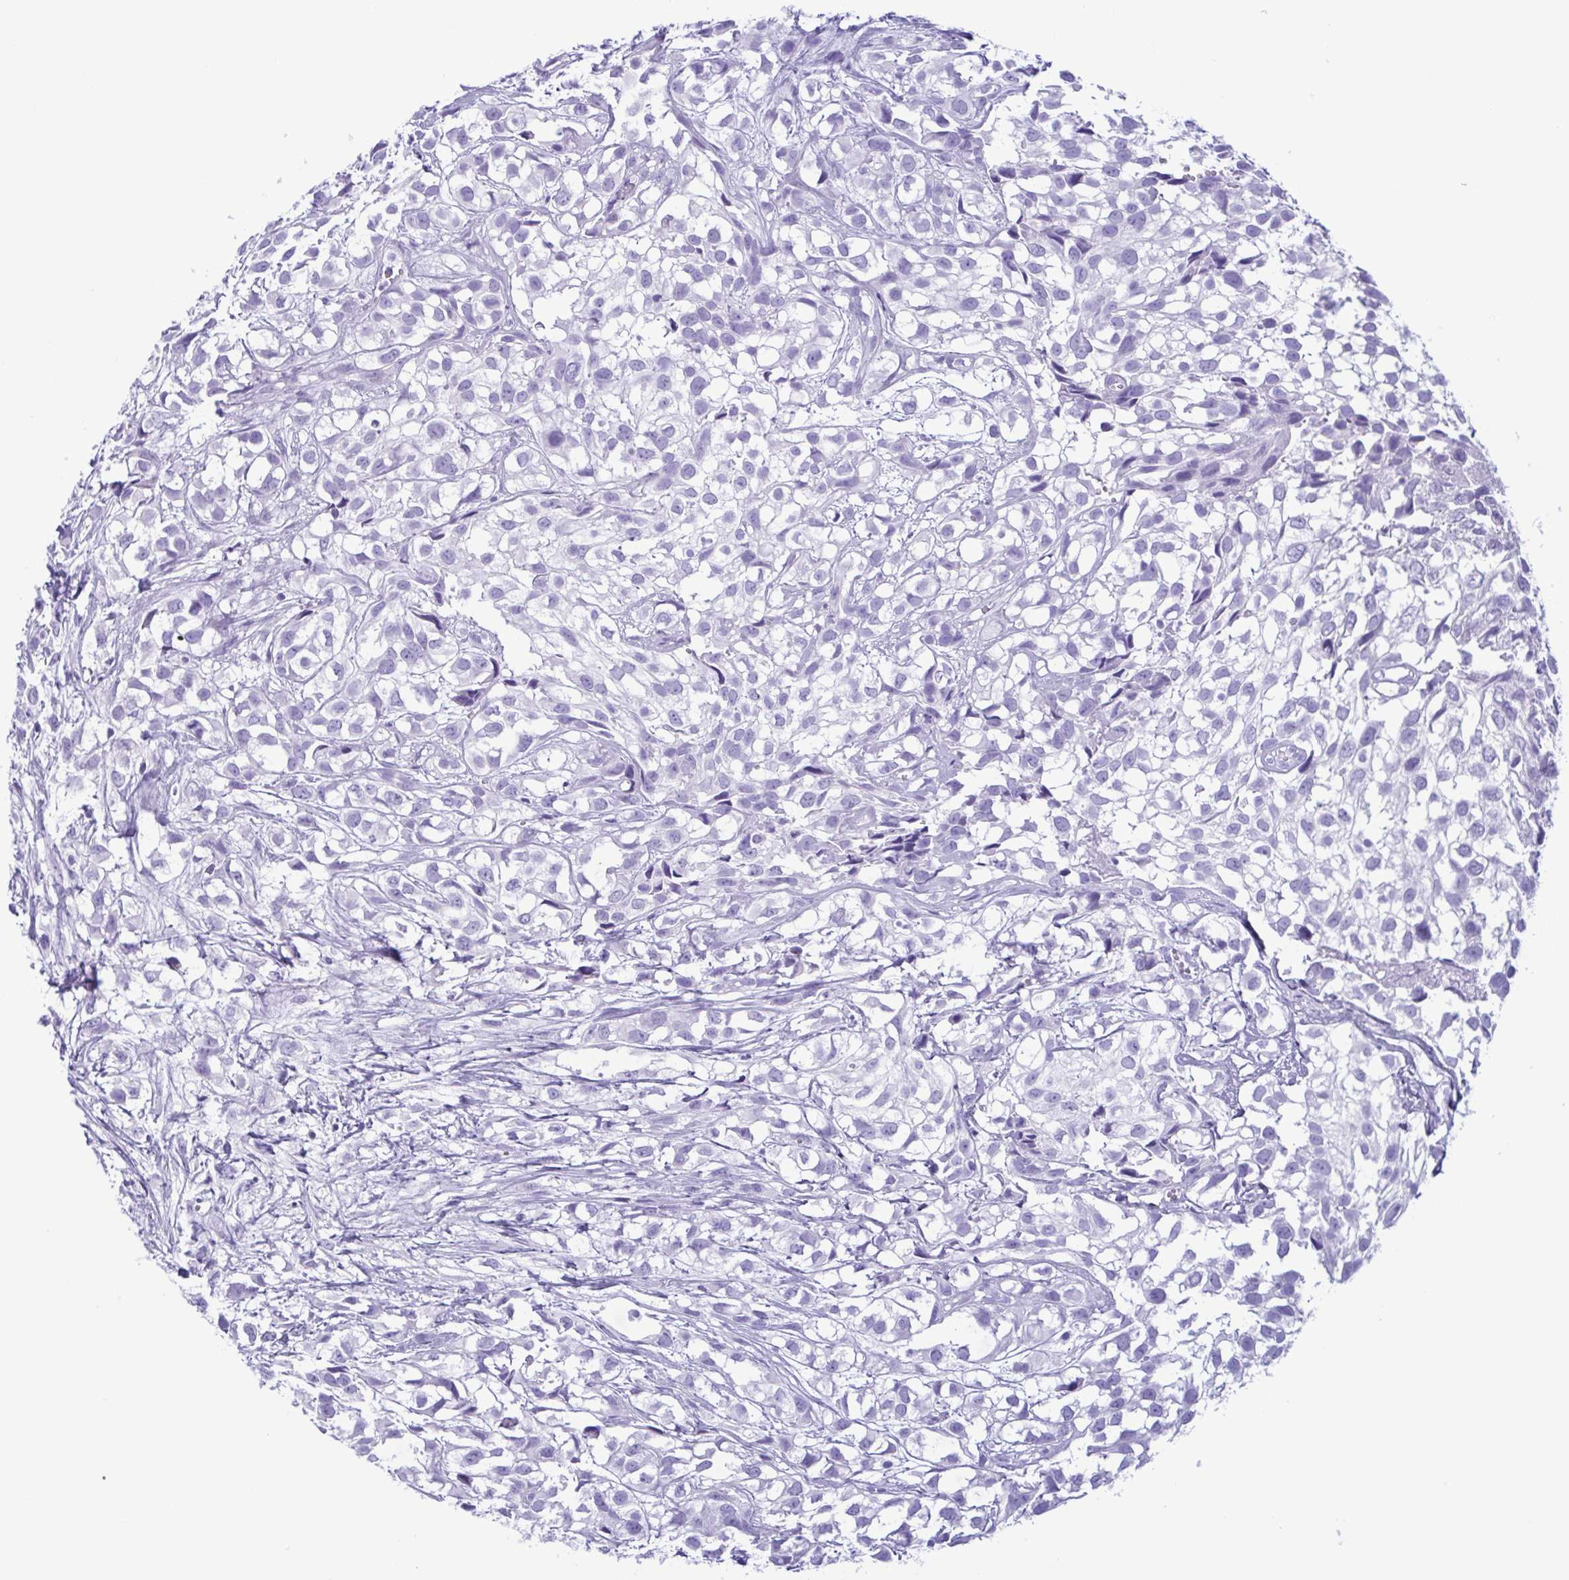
{"staining": {"intensity": "negative", "quantity": "none", "location": "none"}, "tissue": "urothelial cancer", "cell_type": "Tumor cells", "image_type": "cancer", "snomed": [{"axis": "morphology", "description": "Urothelial carcinoma, High grade"}, {"axis": "topography", "description": "Urinary bladder"}], "caption": "Immunohistochemistry (IHC) histopathology image of human urothelial carcinoma (high-grade) stained for a protein (brown), which shows no staining in tumor cells. (DAB (3,3'-diaminobenzidine) IHC, high magnification).", "gene": "LTF", "patient": {"sex": "male", "age": 56}}